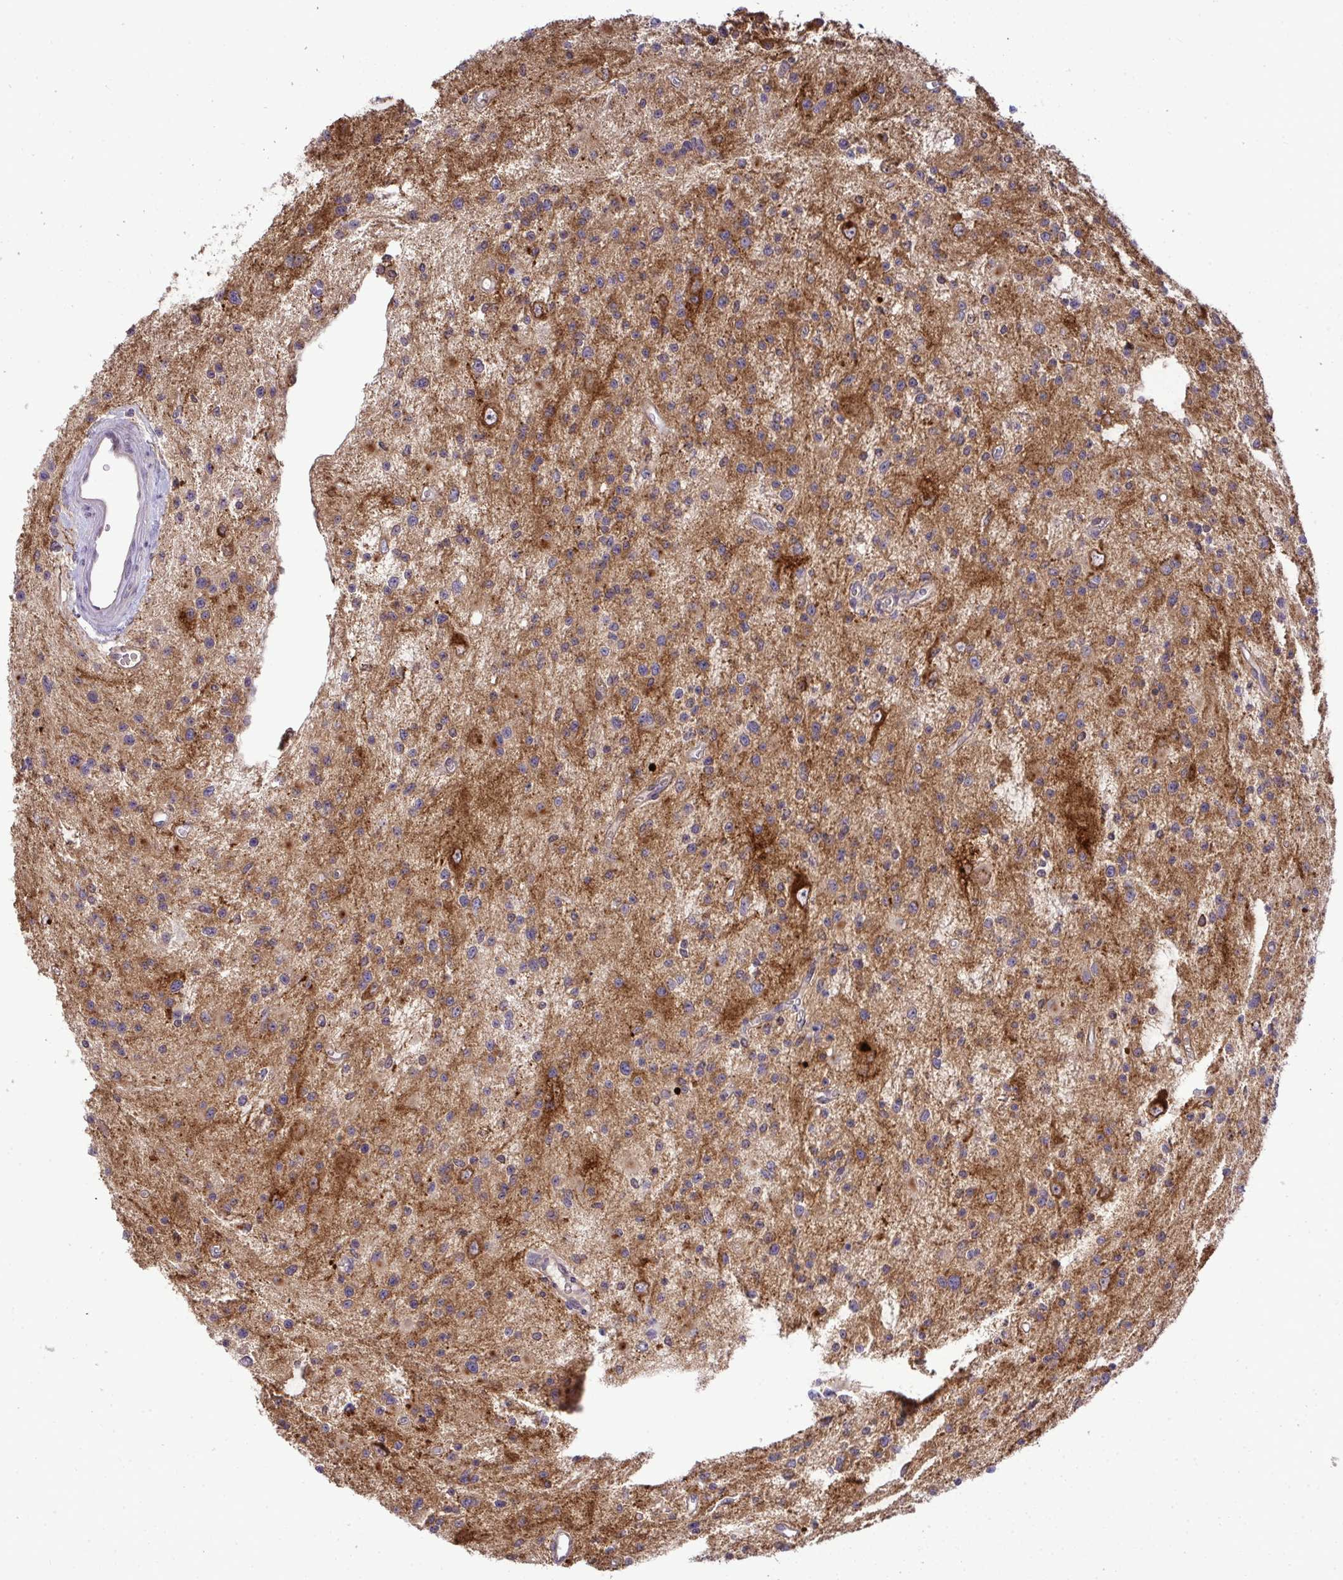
{"staining": {"intensity": "weak", "quantity": "25%-75%", "location": "cytoplasmic/membranous"}, "tissue": "glioma", "cell_type": "Tumor cells", "image_type": "cancer", "snomed": [{"axis": "morphology", "description": "Glioma, malignant, Low grade"}, {"axis": "topography", "description": "Brain"}], "caption": "Immunohistochemical staining of glioma shows low levels of weak cytoplasmic/membranous protein staining in about 25%-75% of tumor cells.", "gene": "SLC9A6", "patient": {"sex": "male", "age": 43}}